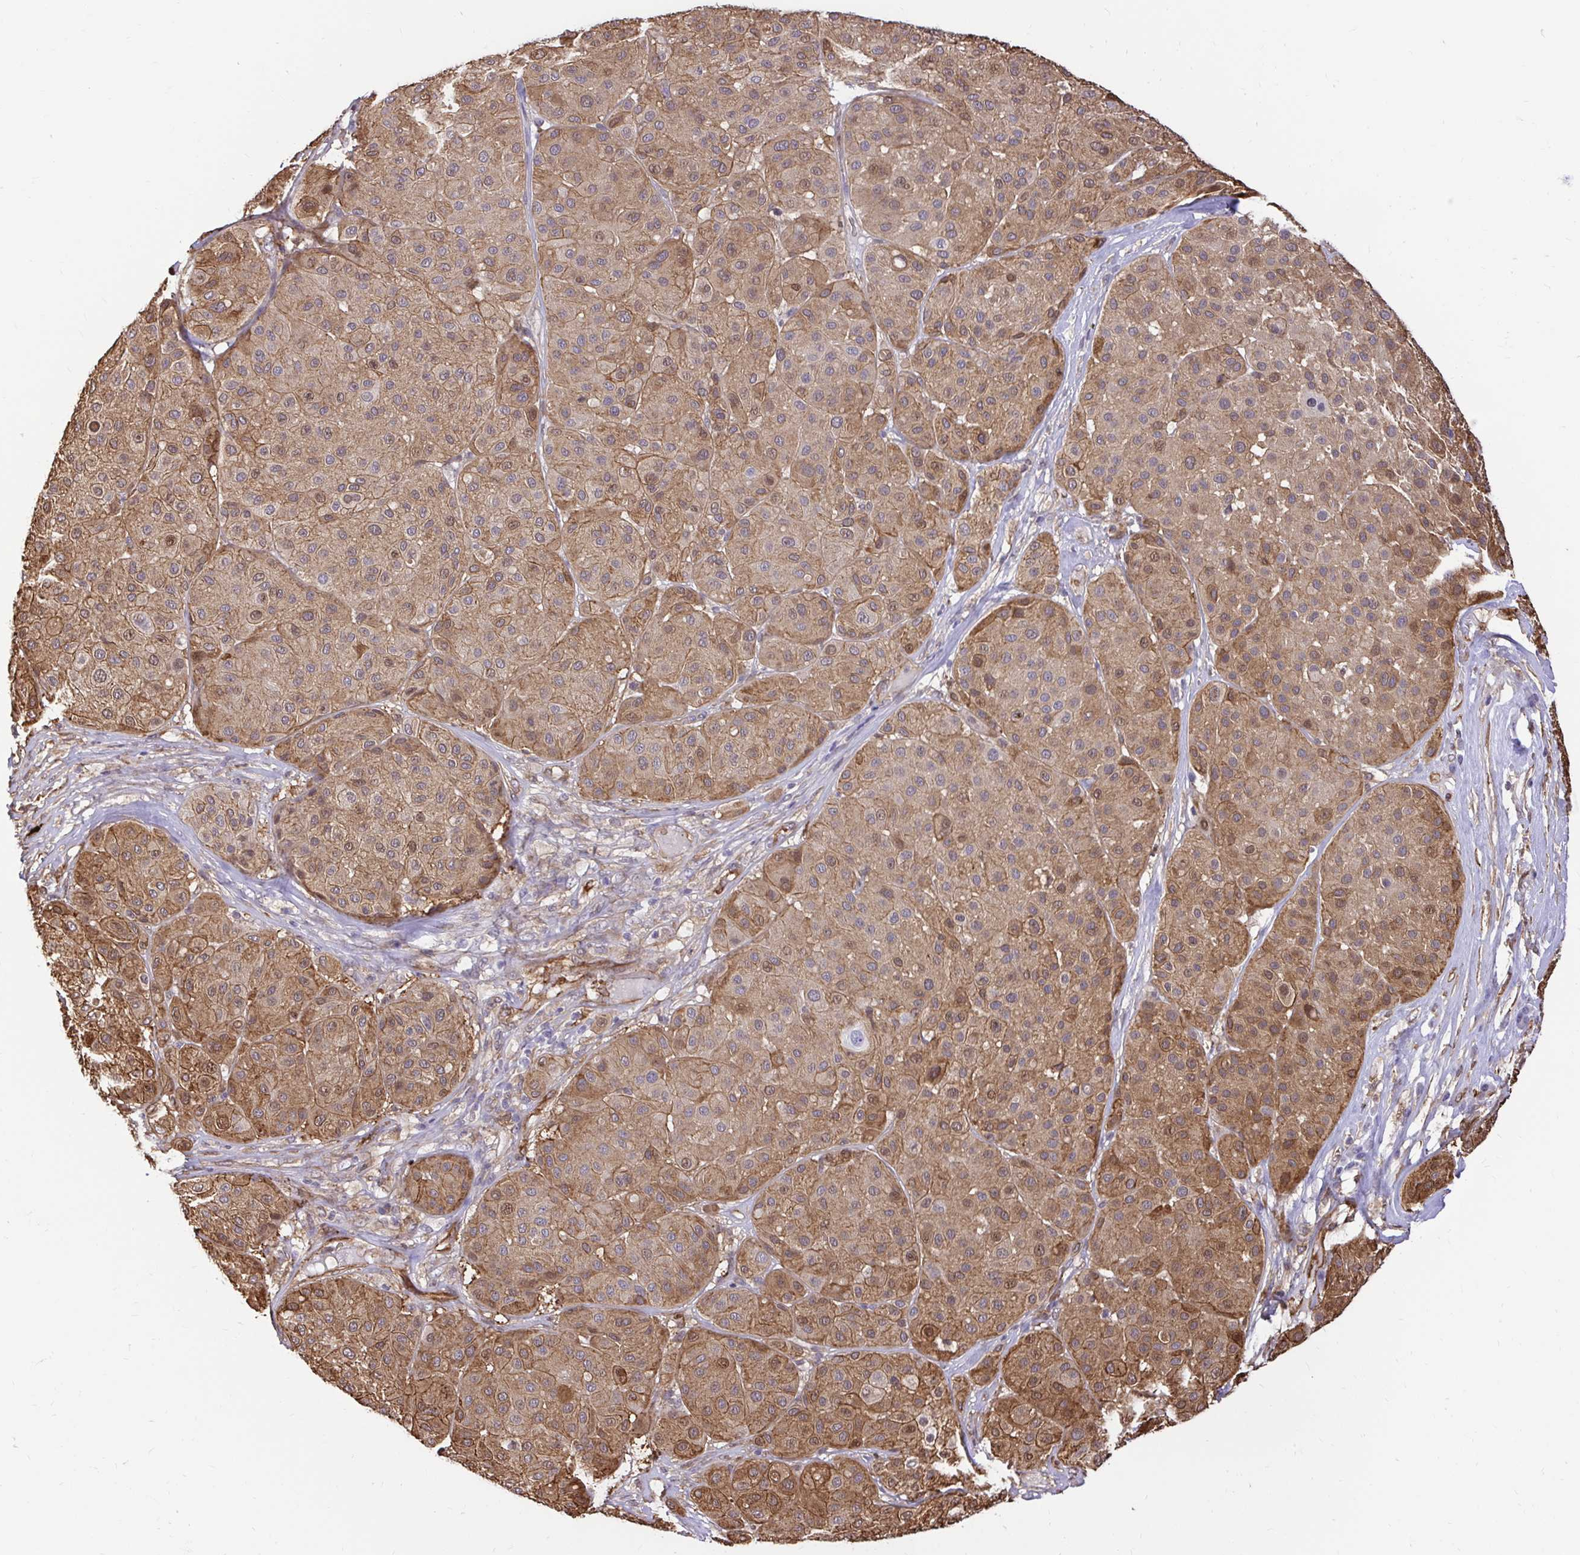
{"staining": {"intensity": "moderate", "quantity": ">75%", "location": "cytoplasmic/membranous,nuclear"}, "tissue": "melanoma", "cell_type": "Tumor cells", "image_type": "cancer", "snomed": [{"axis": "morphology", "description": "Malignant melanoma, Metastatic site"}, {"axis": "topography", "description": "Smooth muscle"}], "caption": "The immunohistochemical stain shows moderate cytoplasmic/membranous and nuclear positivity in tumor cells of malignant melanoma (metastatic site) tissue.", "gene": "GSN", "patient": {"sex": "male", "age": 41}}